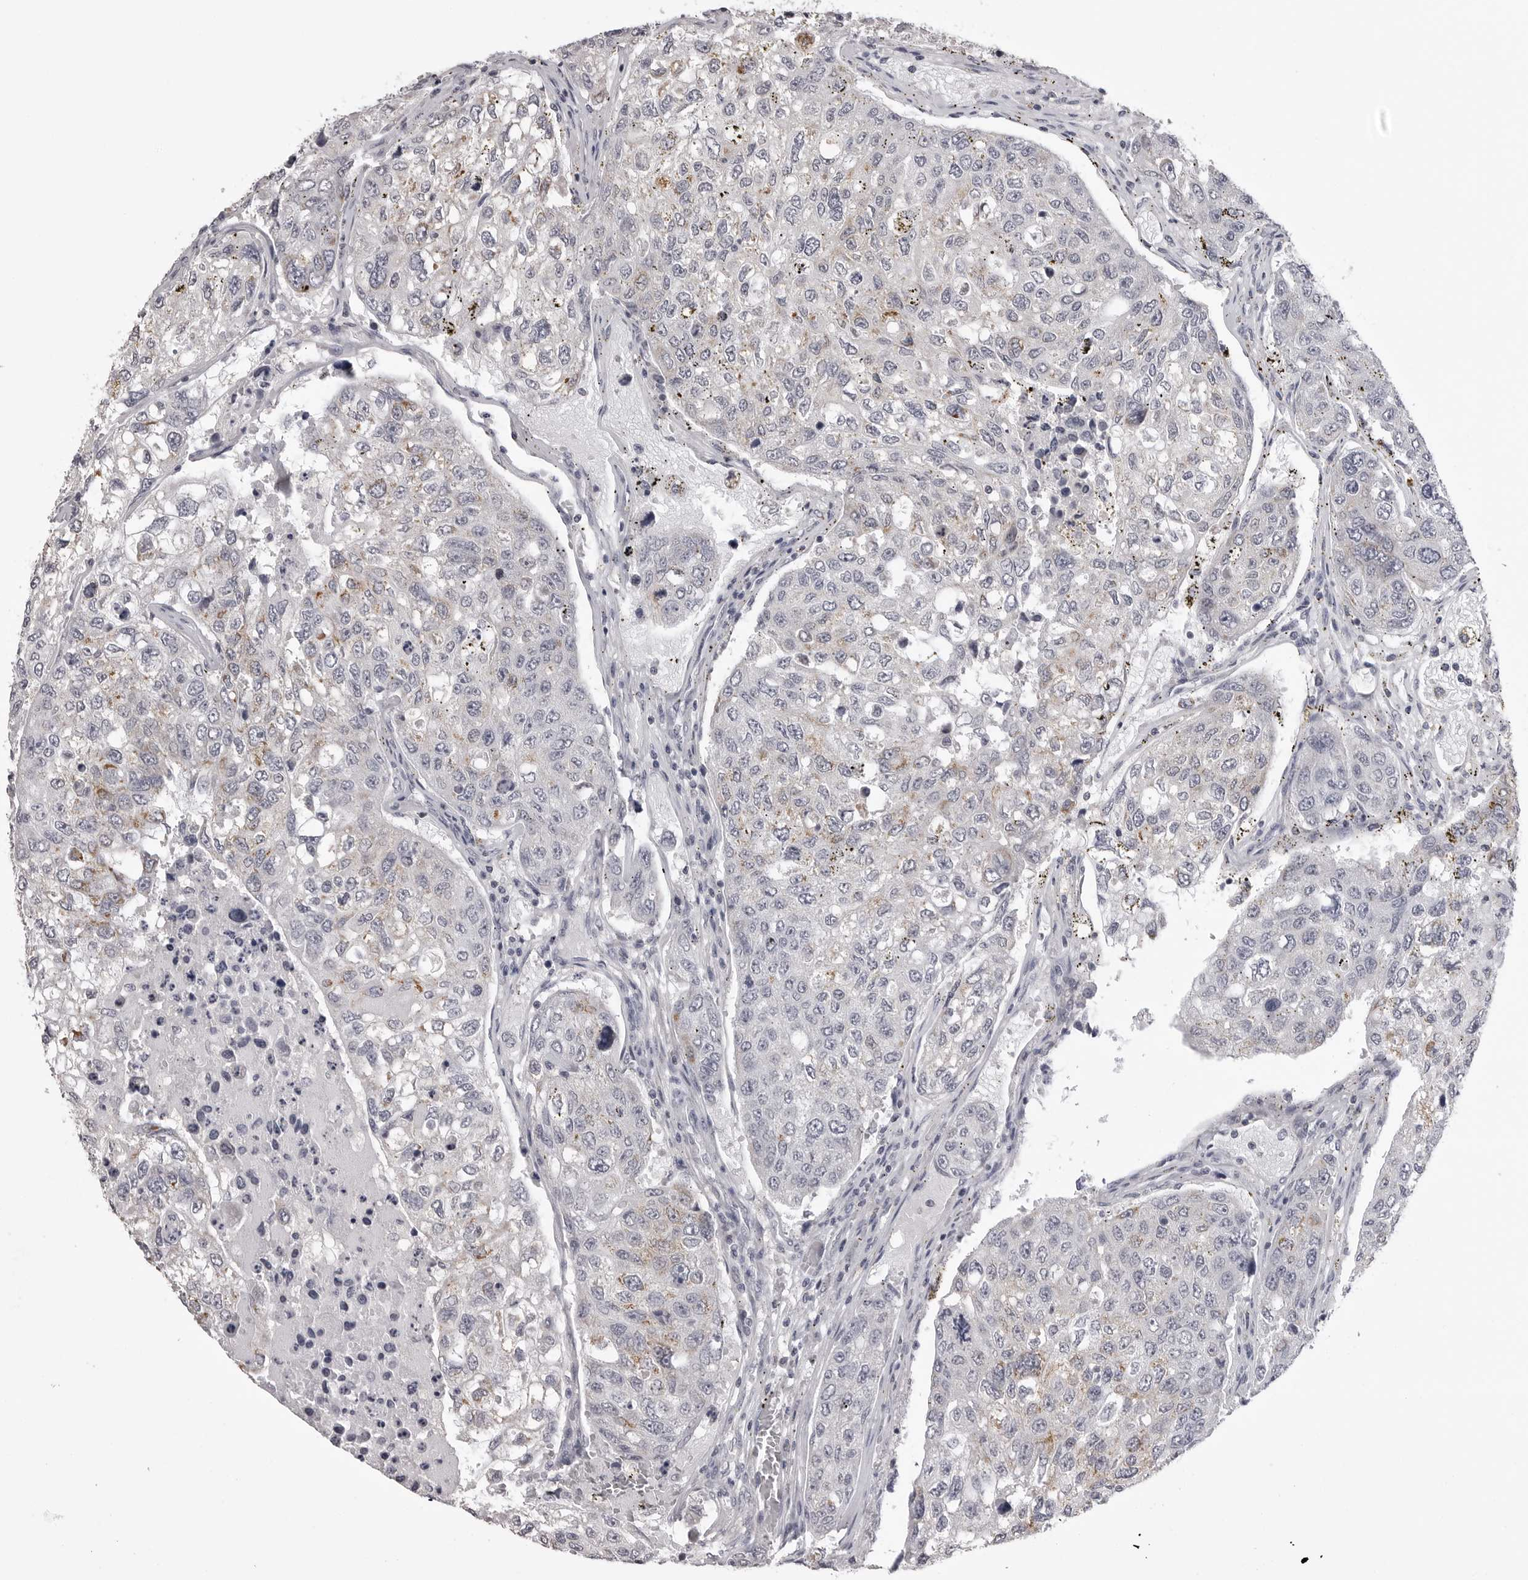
{"staining": {"intensity": "negative", "quantity": "none", "location": "none"}, "tissue": "urothelial cancer", "cell_type": "Tumor cells", "image_type": "cancer", "snomed": [{"axis": "morphology", "description": "Urothelial carcinoma, High grade"}, {"axis": "topography", "description": "Lymph node"}, {"axis": "topography", "description": "Urinary bladder"}], "caption": "There is no significant positivity in tumor cells of urothelial cancer. (Stains: DAB immunohistochemistry (IHC) with hematoxylin counter stain, Microscopy: brightfield microscopy at high magnification).", "gene": "GPN2", "patient": {"sex": "male", "age": 51}}